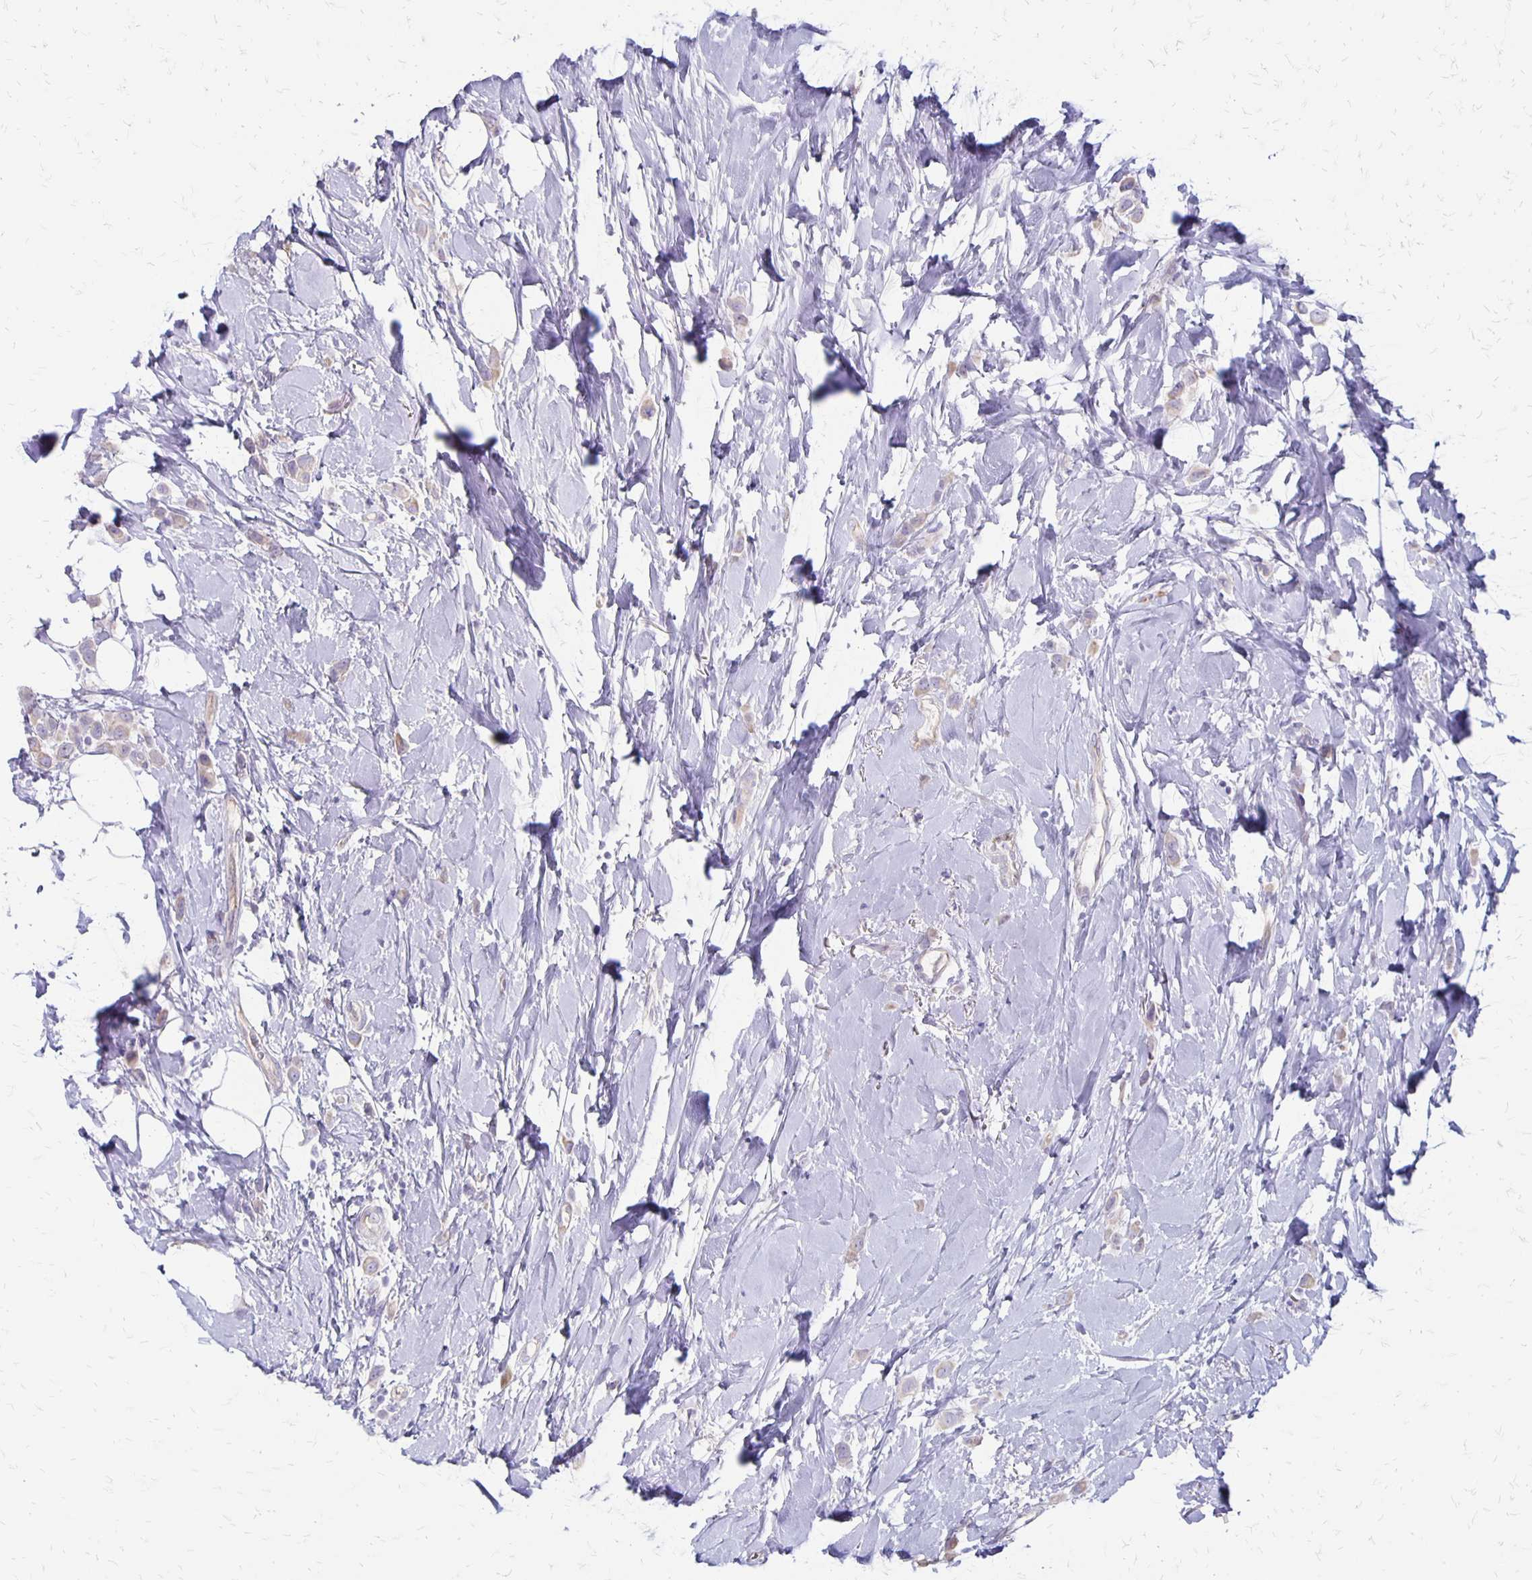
{"staining": {"intensity": "negative", "quantity": "none", "location": "none"}, "tissue": "breast cancer", "cell_type": "Tumor cells", "image_type": "cancer", "snomed": [{"axis": "morphology", "description": "Lobular carcinoma"}, {"axis": "topography", "description": "Breast"}], "caption": "DAB immunohistochemical staining of human breast cancer (lobular carcinoma) demonstrates no significant staining in tumor cells. (Stains: DAB (3,3'-diaminobenzidine) immunohistochemistry (IHC) with hematoxylin counter stain, Microscopy: brightfield microscopy at high magnification).", "gene": "HOMER1", "patient": {"sex": "female", "age": 66}}